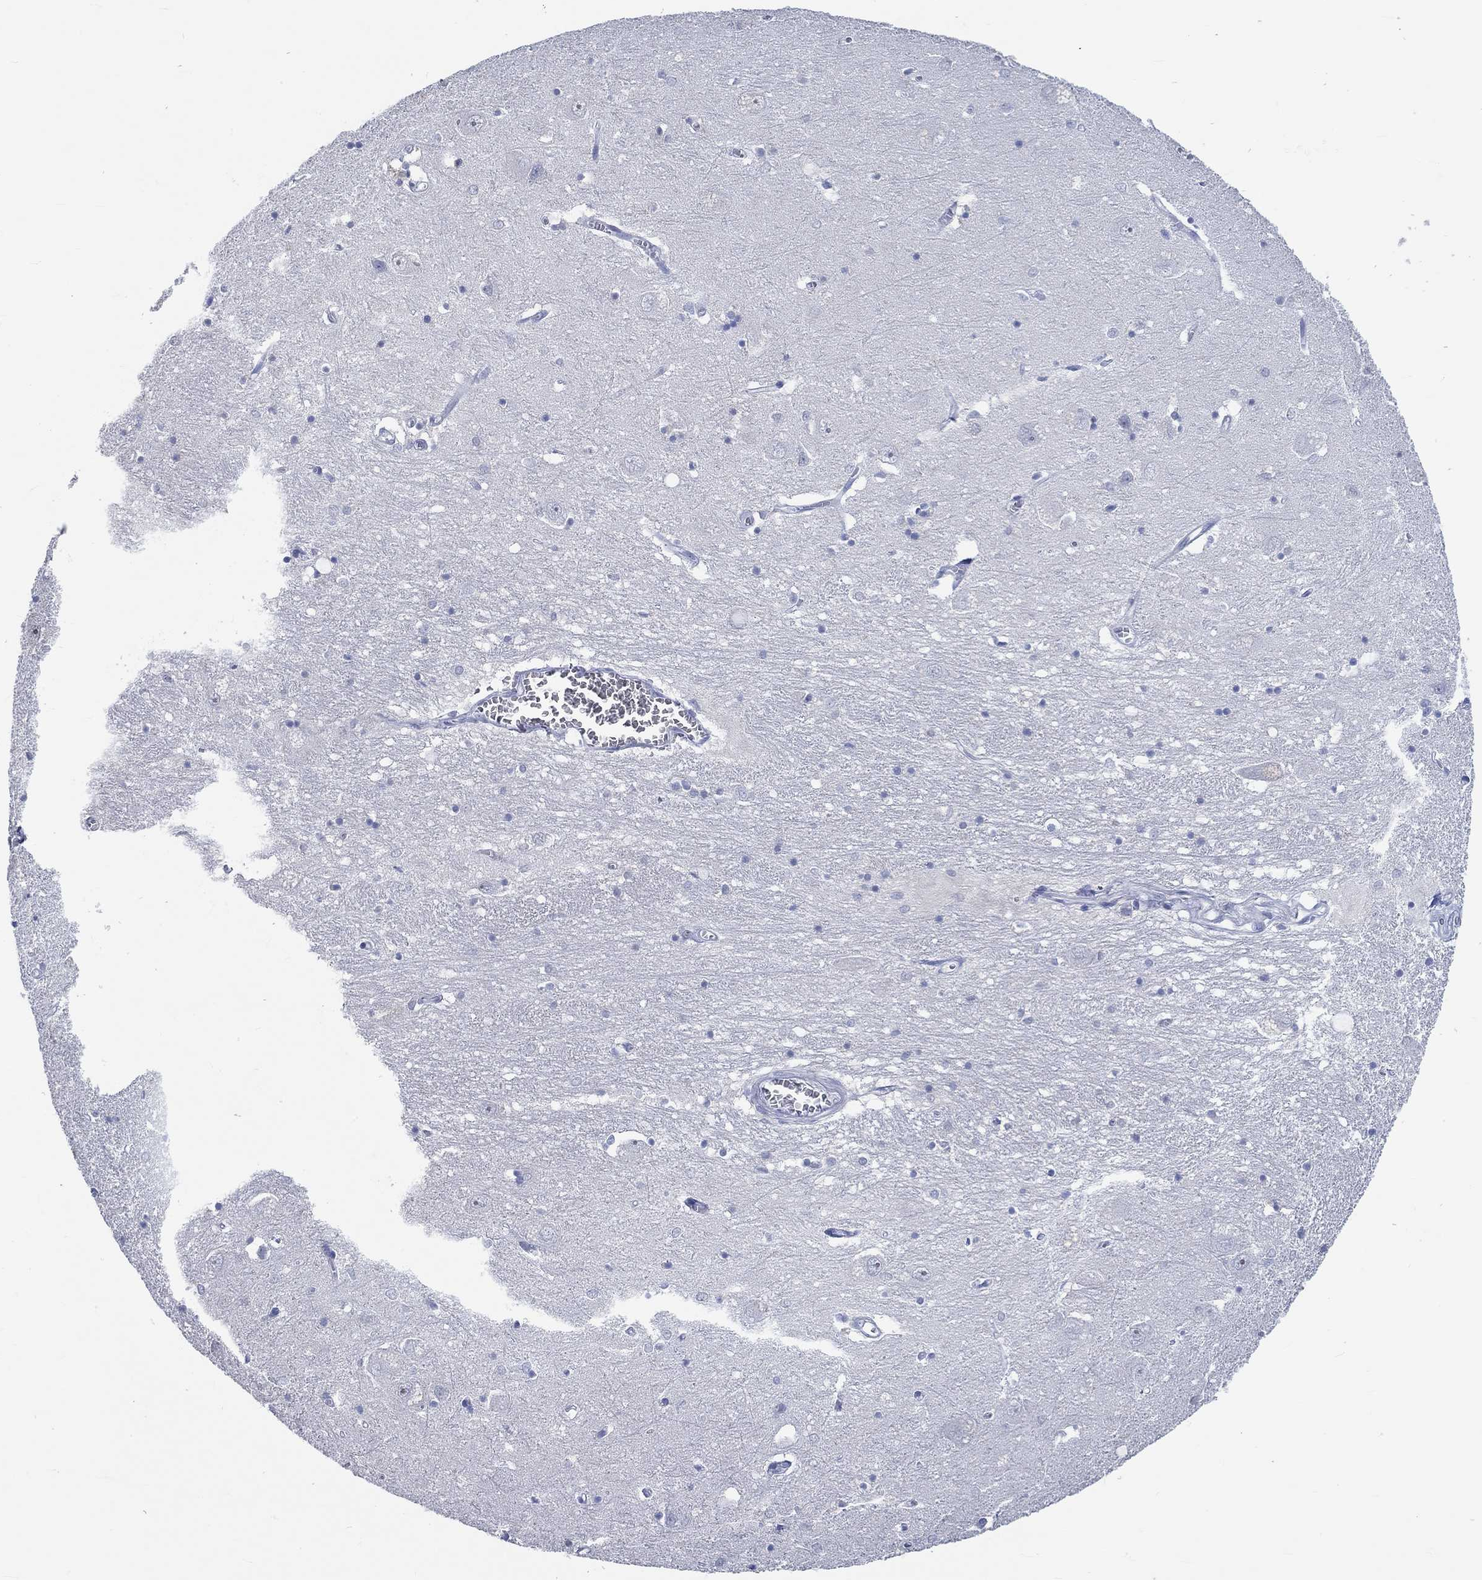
{"staining": {"intensity": "negative", "quantity": "none", "location": "none"}, "tissue": "caudate", "cell_type": "Glial cells", "image_type": "normal", "snomed": [{"axis": "morphology", "description": "Normal tissue, NOS"}, {"axis": "topography", "description": "Lateral ventricle wall"}], "caption": "An image of human caudate is negative for staining in glial cells. Nuclei are stained in blue.", "gene": "C4orf47", "patient": {"sex": "male", "age": 54}}